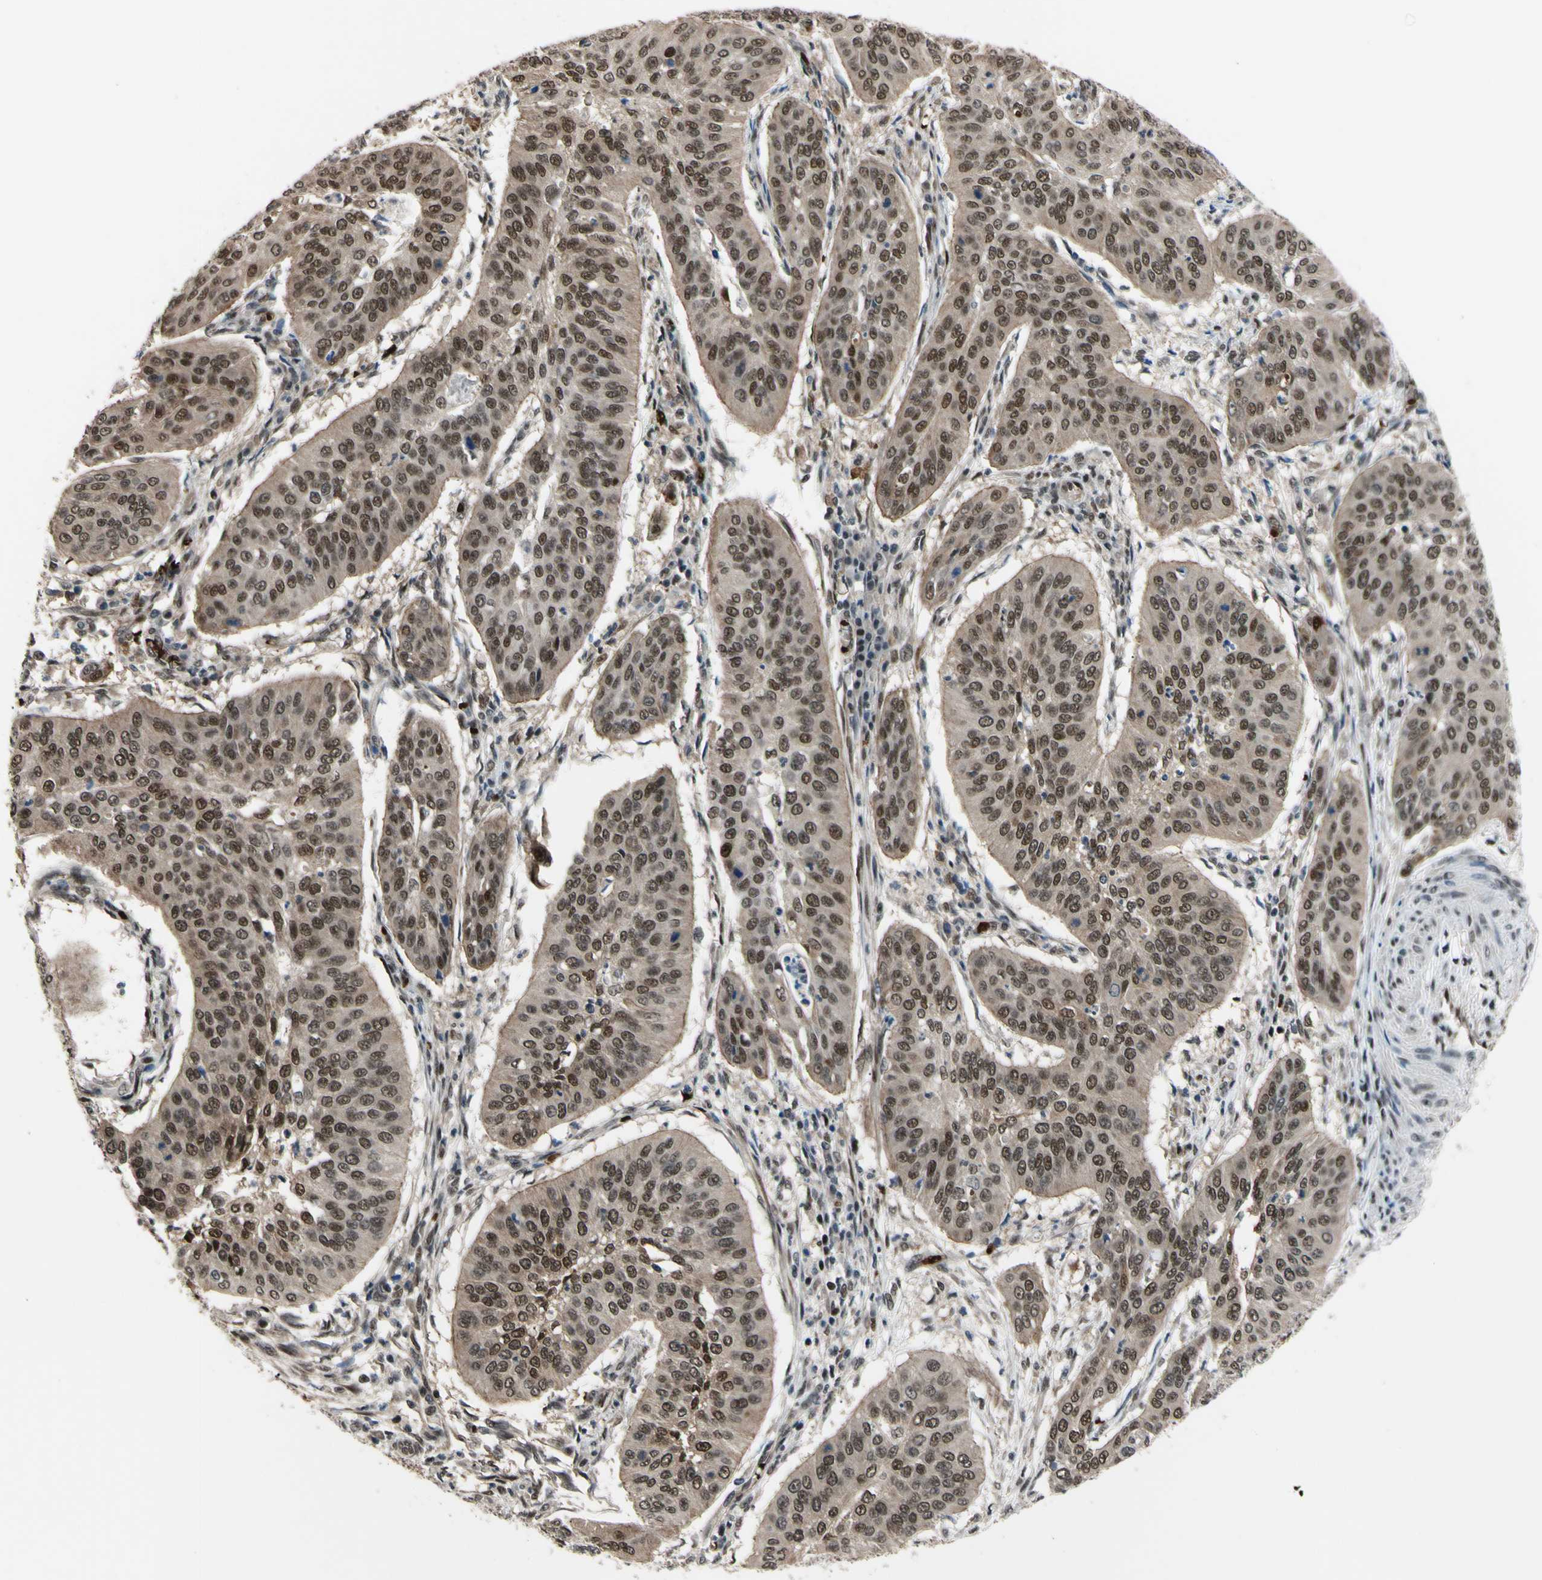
{"staining": {"intensity": "moderate", "quantity": ">75%", "location": "cytoplasmic/membranous,nuclear"}, "tissue": "cervical cancer", "cell_type": "Tumor cells", "image_type": "cancer", "snomed": [{"axis": "morphology", "description": "Normal tissue, NOS"}, {"axis": "morphology", "description": "Squamous cell carcinoma, NOS"}, {"axis": "topography", "description": "Cervix"}], "caption": "Protein expression by immunohistochemistry (IHC) displays moderate cytoplasmic/membranous and nuclear positivity in approximately >75% of tumor cells in cervical cancer (squamous cell carcinoma).", "gene": "THAP12", "patient": {"sex": "female", "age": 39}}